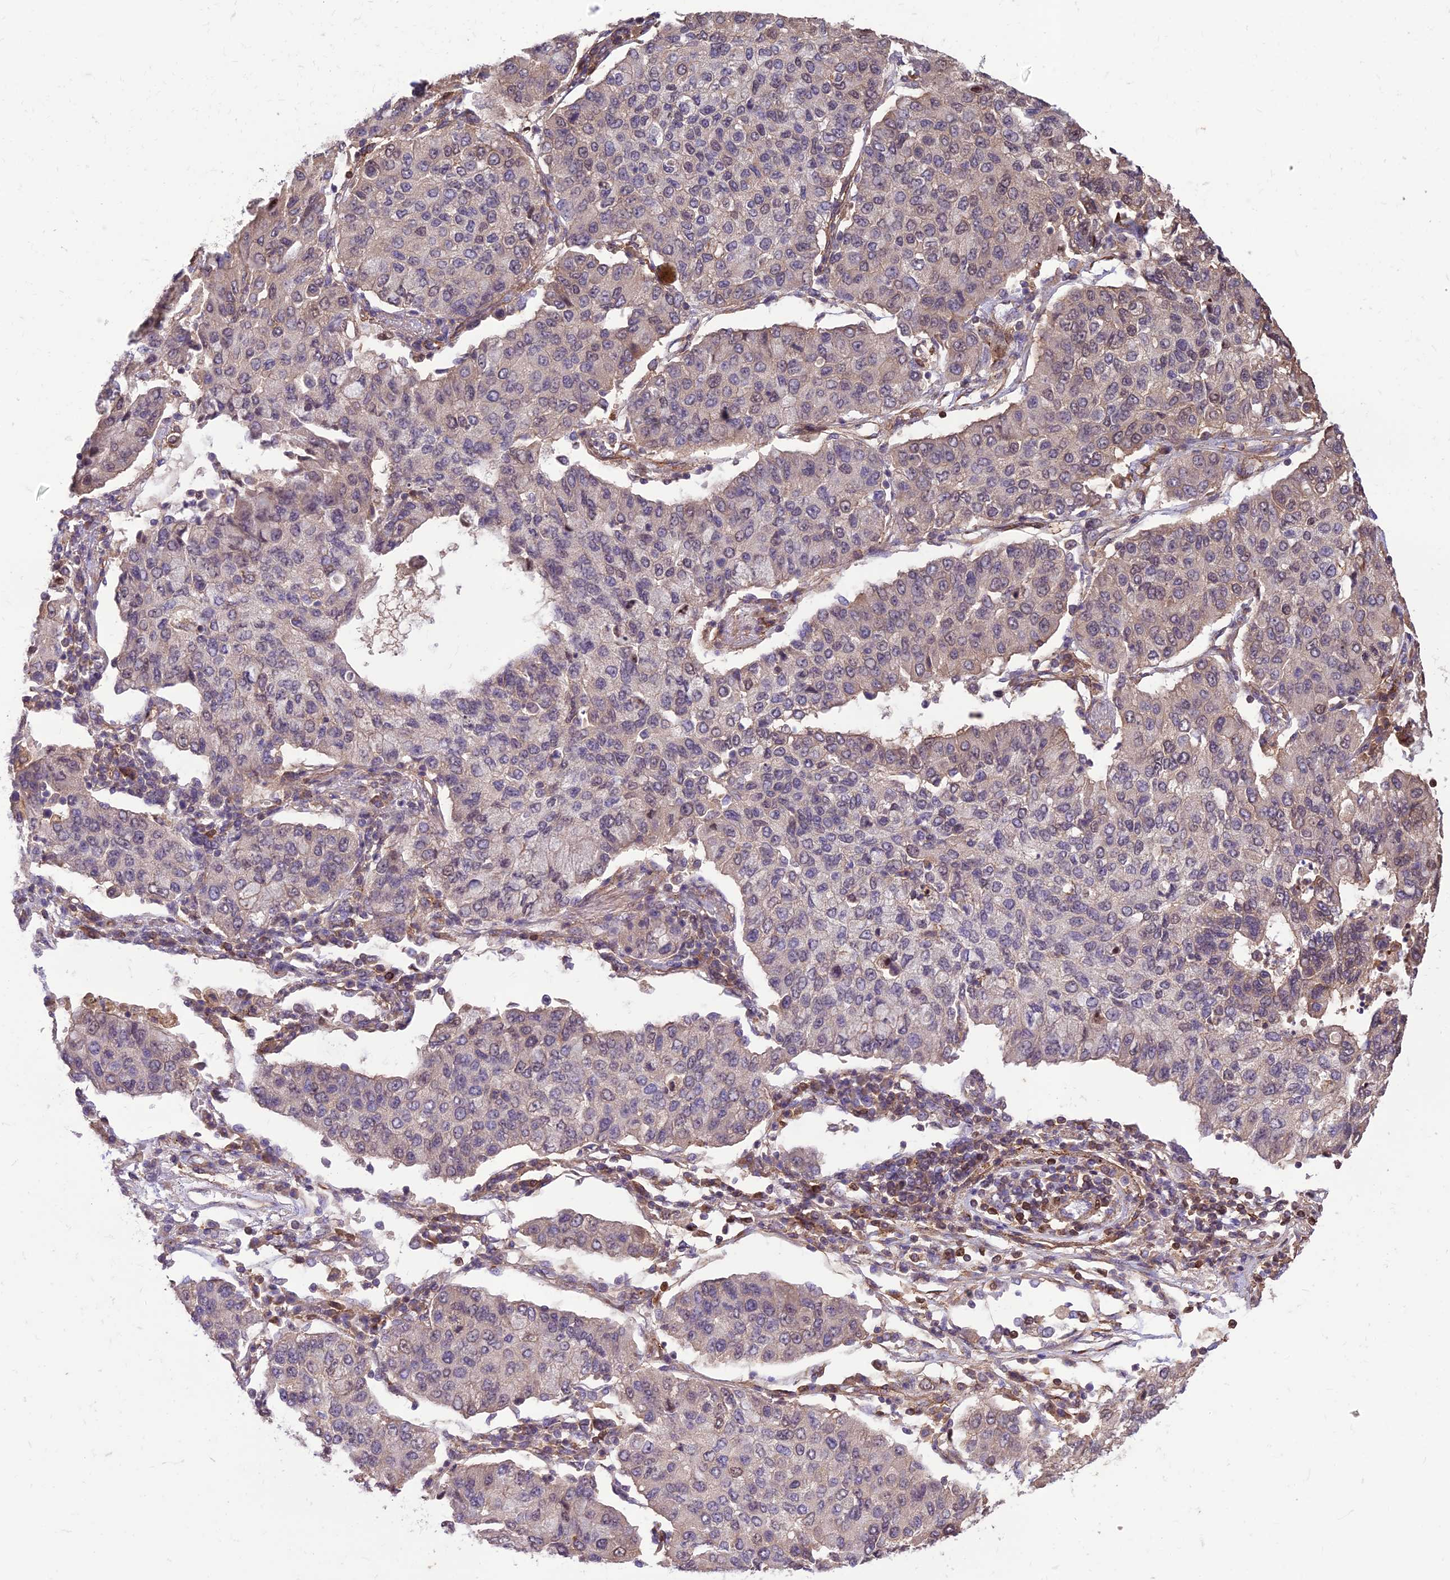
{"staining": {"intensity": "negative", "quantity": "none", "location": "none"}, "tissue": "lung cancer", "cell_type": "Tumor cells", "image_type": "cancer", "snomed": [{"axis": "morphology", "description": "Squamous cell carcinoma, NOS"}, {"axis": "topography", "description": "Lung"}], "caption": "A photomicrograph of human lung cancer is negative for staining in tumor cells.", "gene": "HPSE2", "patient": {"sex": "male", "age": 74}}